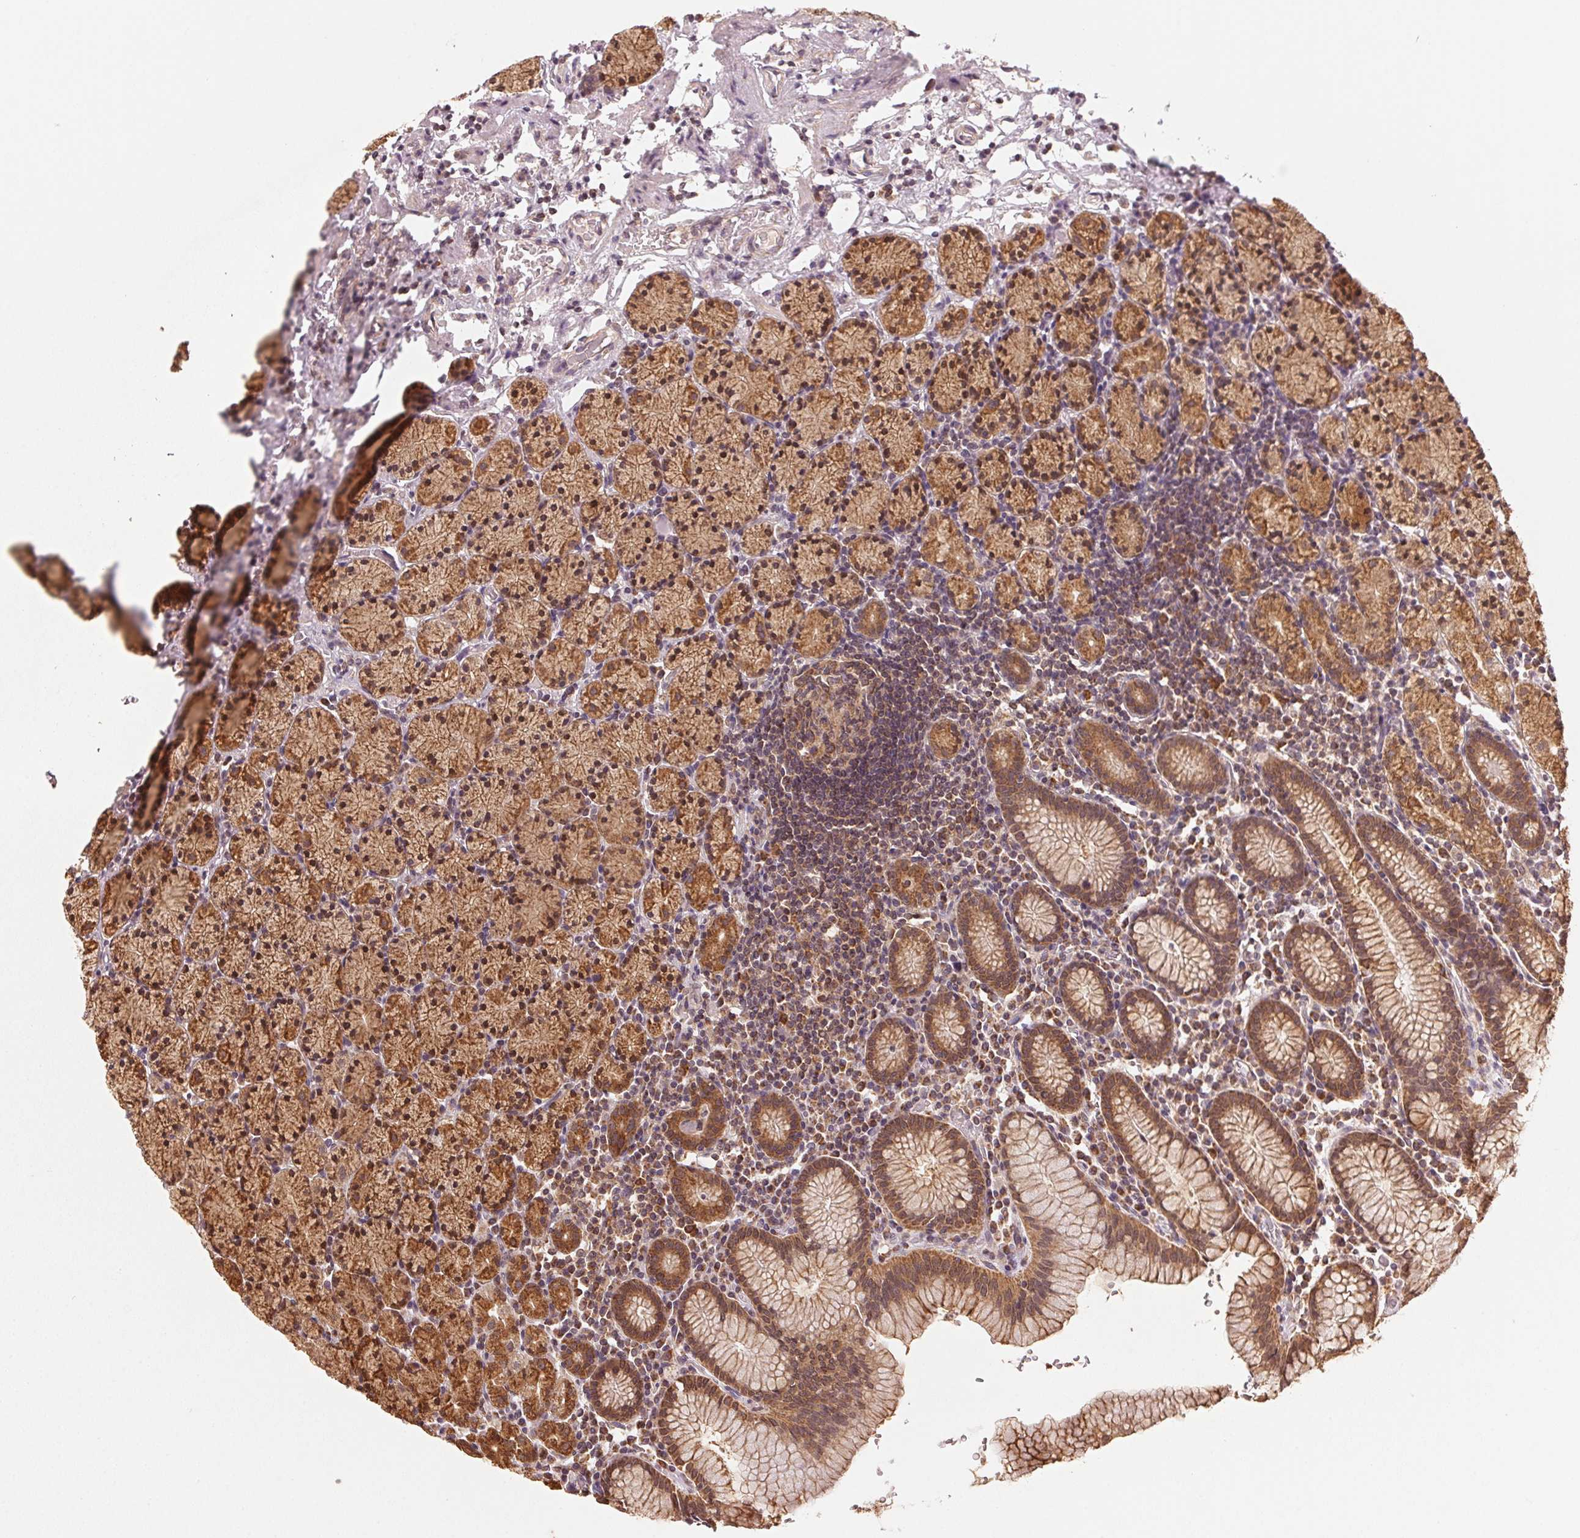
{"staining": {"intensity": "strong", "quantity": ">75%", "location": "cytoplasmic/membranous"}, "tissue": "stomach", "cell_type": "Glandular cells", "image_type": "normal", "snomed": [{"axis": "morphology", "description": "Normal tissue, NOS"}, {"axis": "topography", "description": "Stomach, upper"}, {"axis": "topography", "description": "Stomach"}], "caption": "Immunohistochemical staining of benign stomach displays high levels of strong cytoplasmic/membranous positivity in about >75% of glandular cells. (DAB IHC, brown staining for protein, blue staining for nuclei).", "gene": "ARHGAP6", "patient": {"sex": "male", "age": 62}}